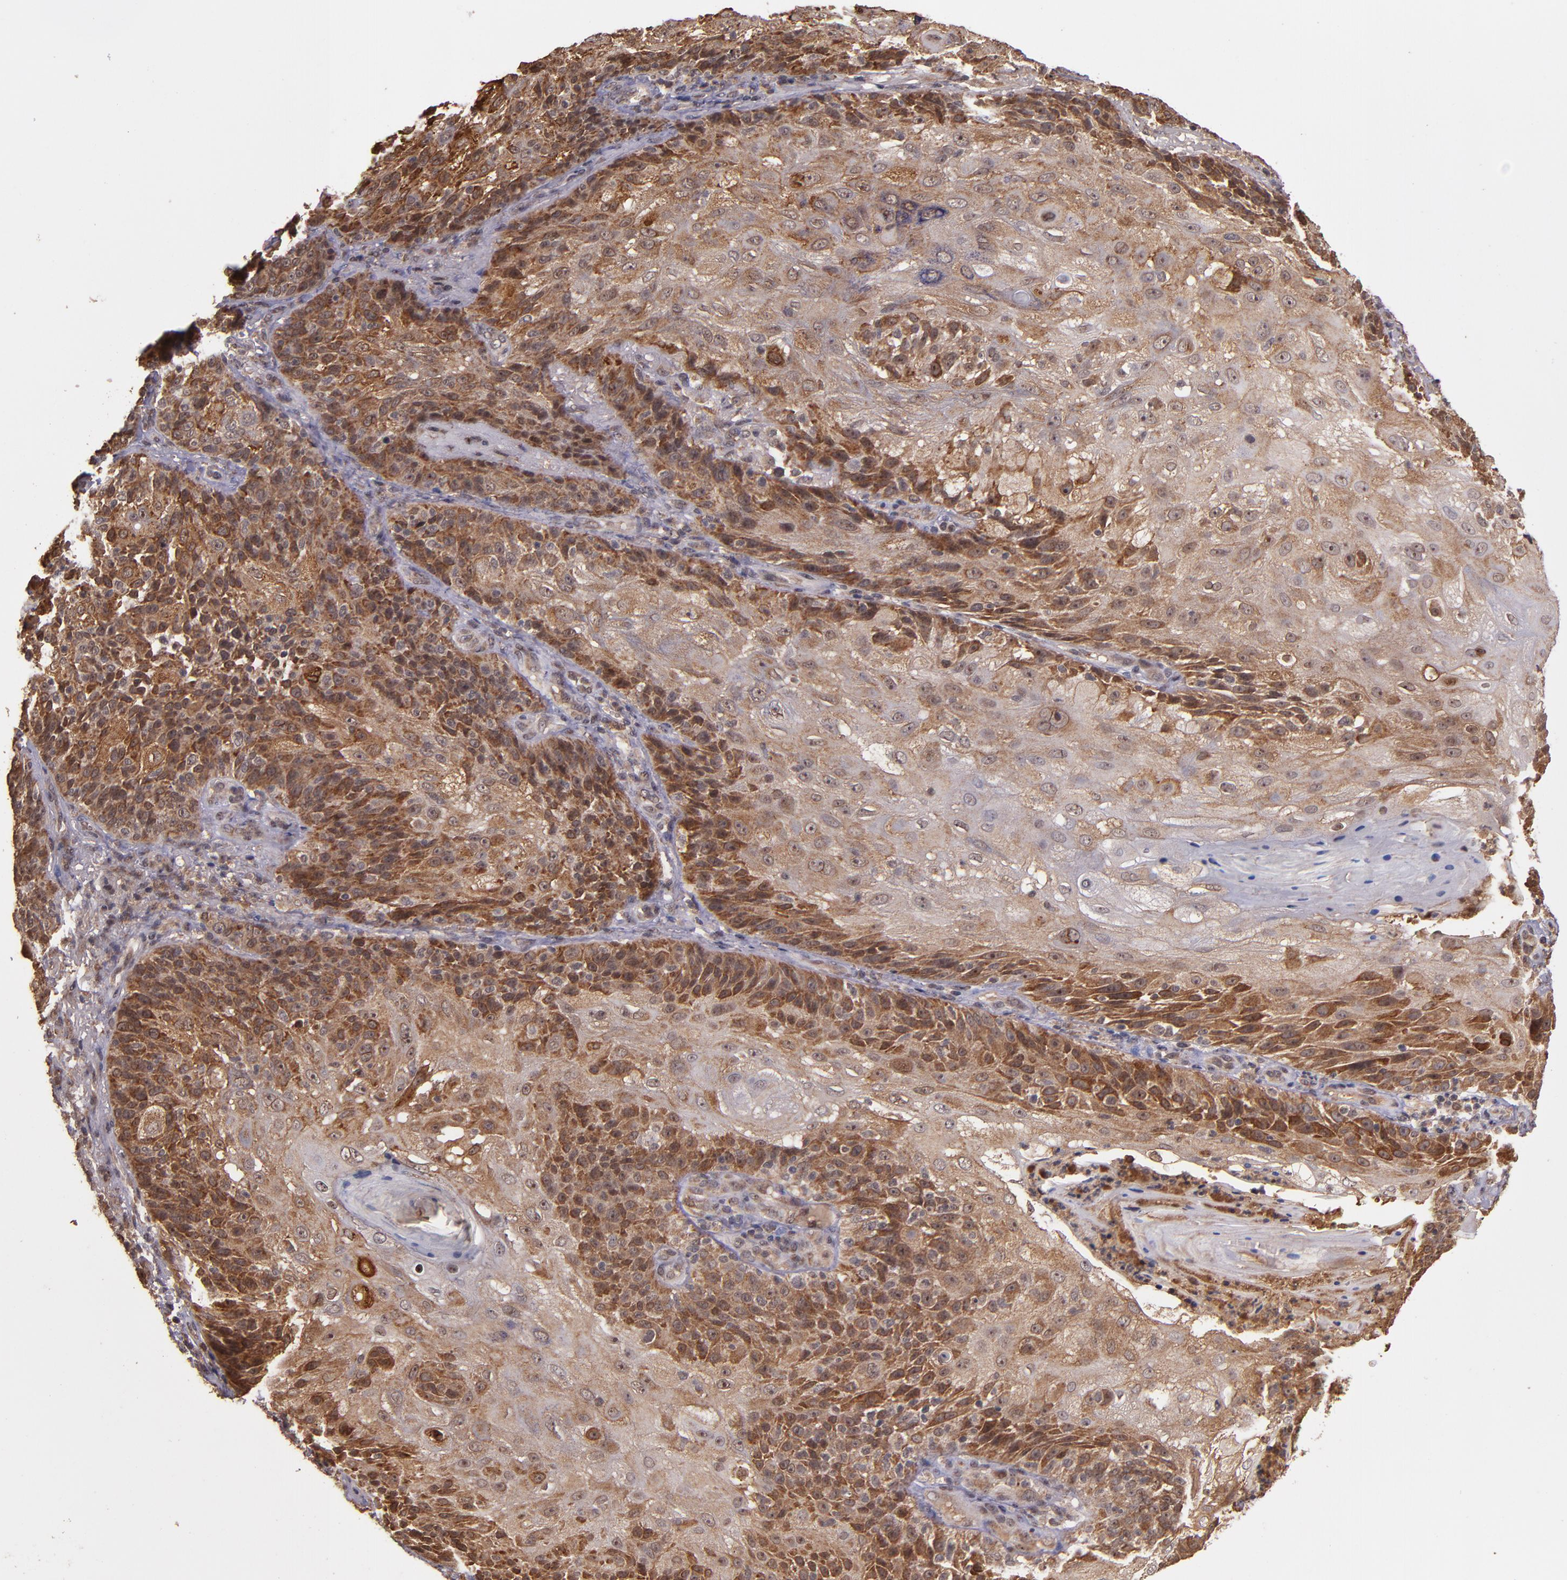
{"staining": {"intensity": "moderate", "quantity": ">75%", "location": "cytoplasmic/membranous"}, "tissue": "skin cancer", "cell_type": "Tumor cells", "image_type": "cancer", "snomed": [{"axis": "morphology", "description": "Normal tissue, NOS"}, {"axis": "morphology", "description": "Squamous cell carcinoma, NOS"}, {"axis": "topography", "description": "Skin"}], "caption": "Protein expression analysis of human skin cancer reveals moderate cytoplasmic/membranous staining in approximately >75% of tumor cells.", "gene": "RIOK3", "patient": {"sex": "female", "age": 83}}